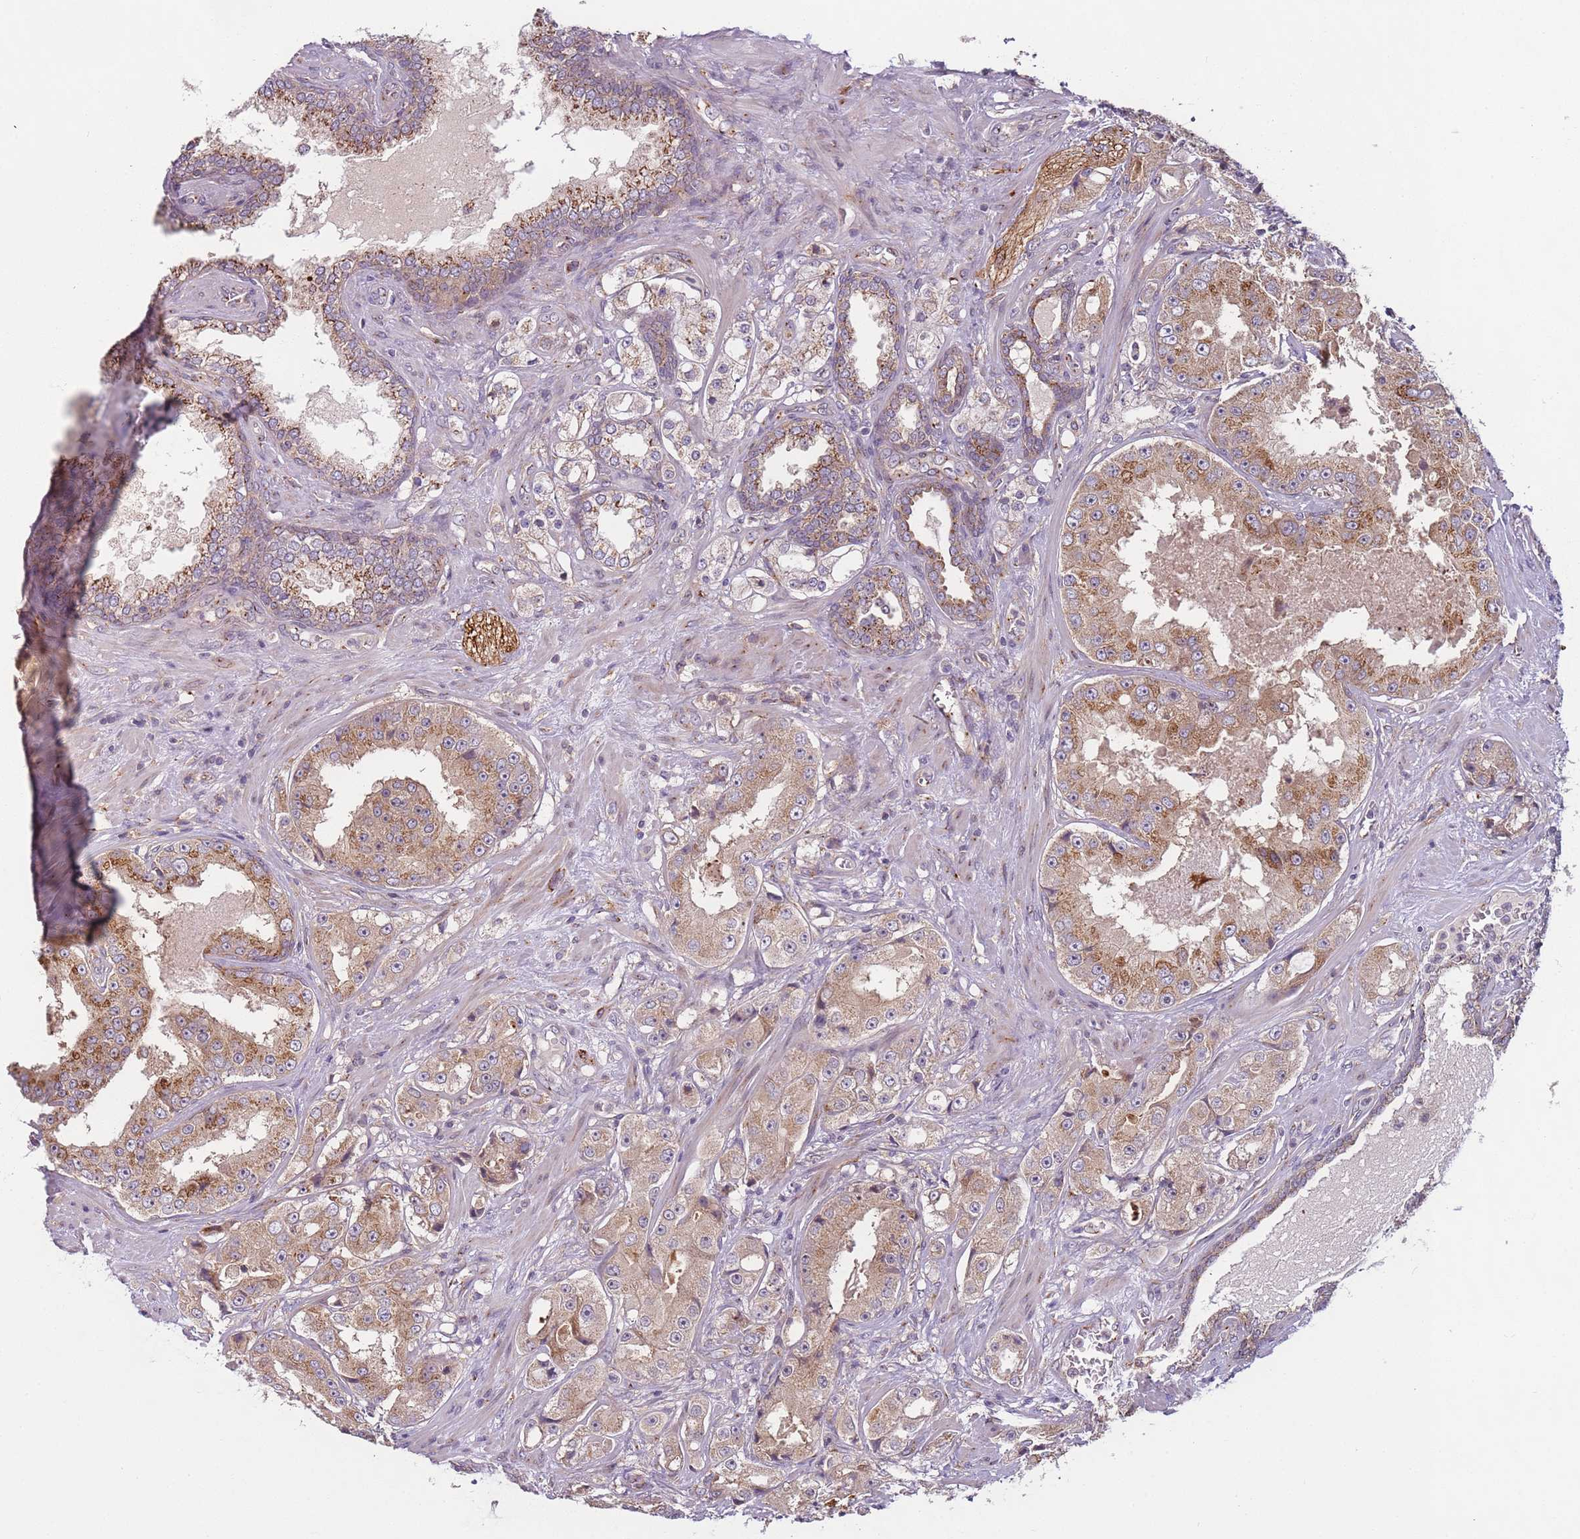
{"staining": {"intensity": "moderate", "quantity": "25%-75%", "location": "cytoplasmic/membranous"}, "tissue": "prostate cancer", "cell_type": "Tumor cells", "image_type": "cancer", "snomed": [{"axis": "morphology", "description": "Adenocarcinoma, High grade"}, {"axis": "topography", "description": "Prostate"}], "caption": "Human prostate cancer stained with a protein marker demonstrates moderate staining in tumor cells.", "gene": "AKTIP", "patient": {"sex": "male", "age": 73}}